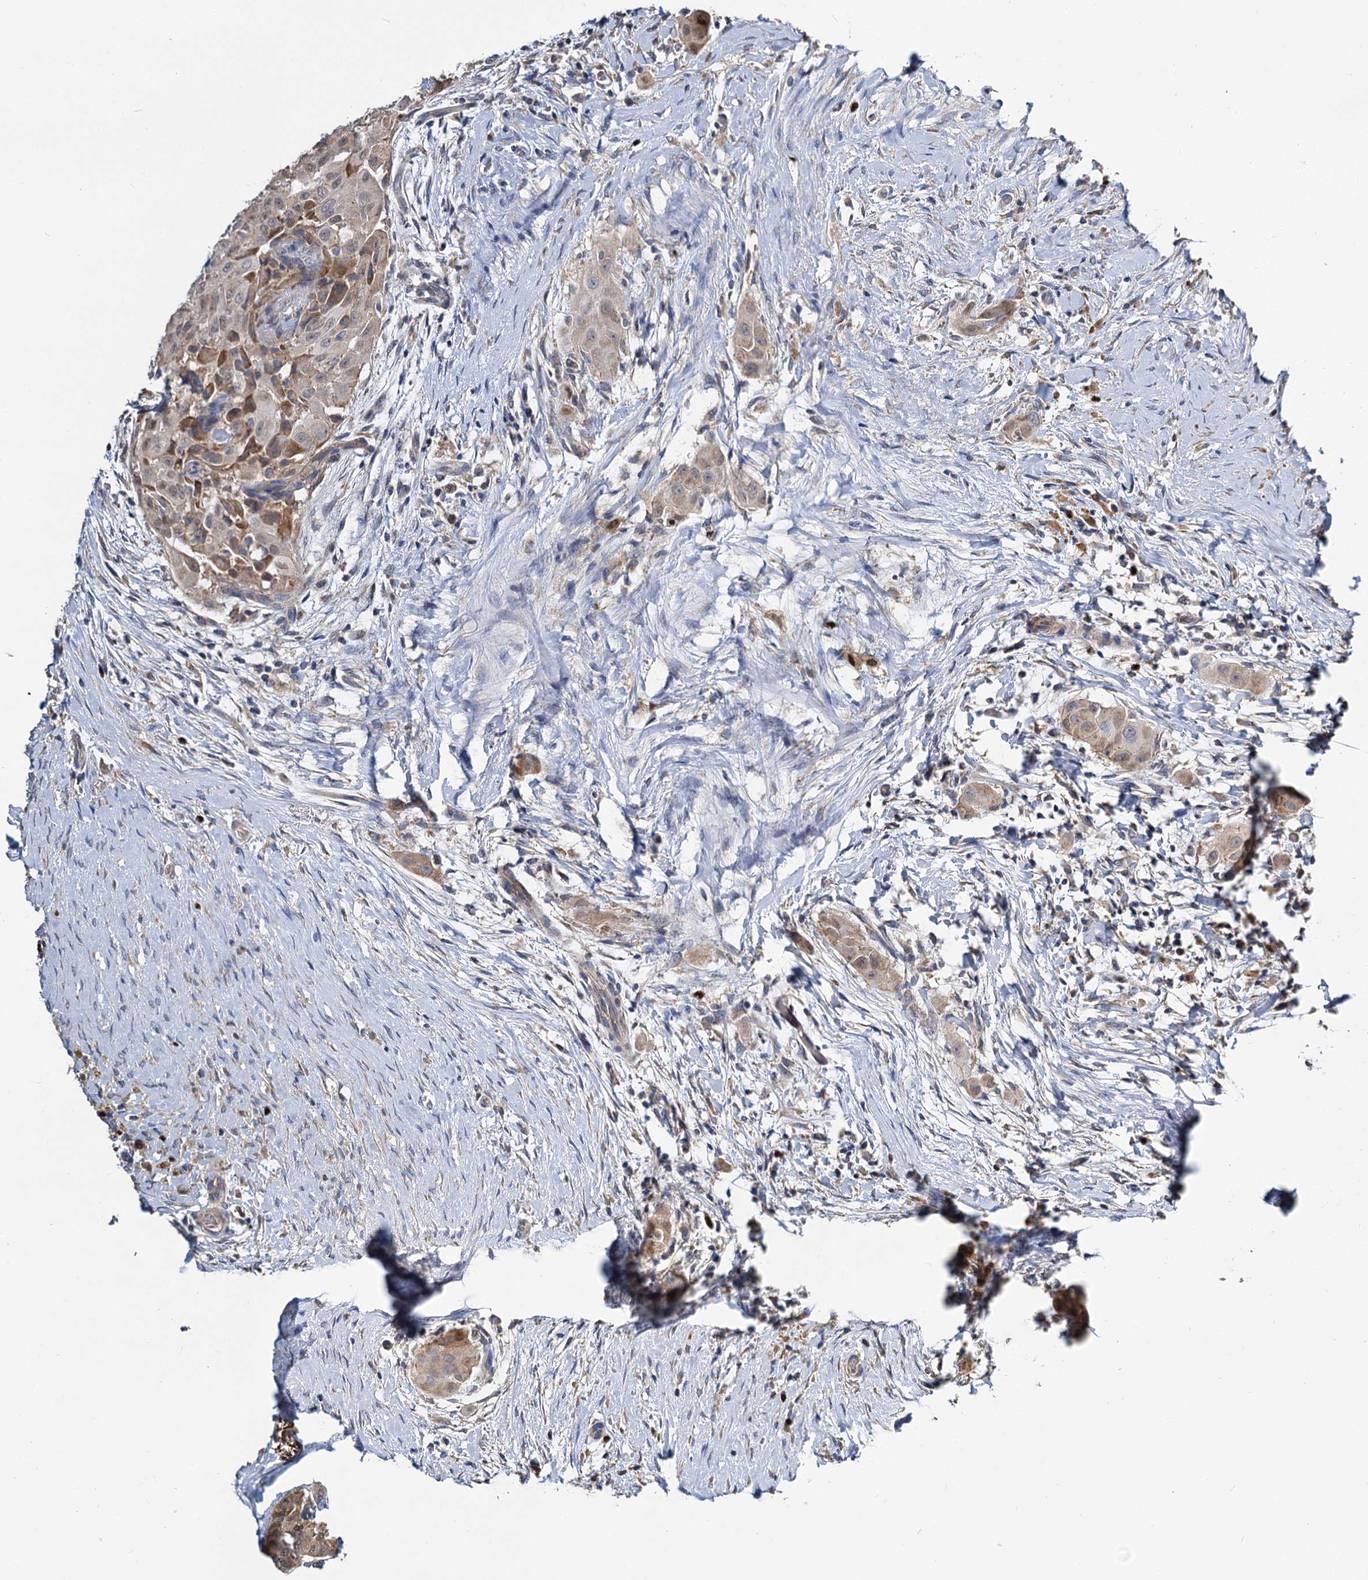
{"staining": {"intensity": "weak", "quantity": ">75%", "location": "cytoplasmic/membranous,nuclear"}, "tissue": "thyroid cancer", "cell_type": "Tumor cells", "image_type": "cancer", "snomed": [{"axis": "morphology", "description": "Papillary adenocarcinoma, NOS"}, {"axis": "topography", "description": "Thyroid gland"}], "caption": "DAB immunohistochemical staining of papillary adenocarcinoma (thyroid) demonstrates weak cytoplasmic/membranous and nuclear protein positivity in approximately >75% of tumor cells. The staining was performed using DAB, with brown indicating positive protein expression. Nuclei are stained blue with hematoxylin.", "gene": "ALKBH7", "patient": {"sex": "female", "age": 59}}